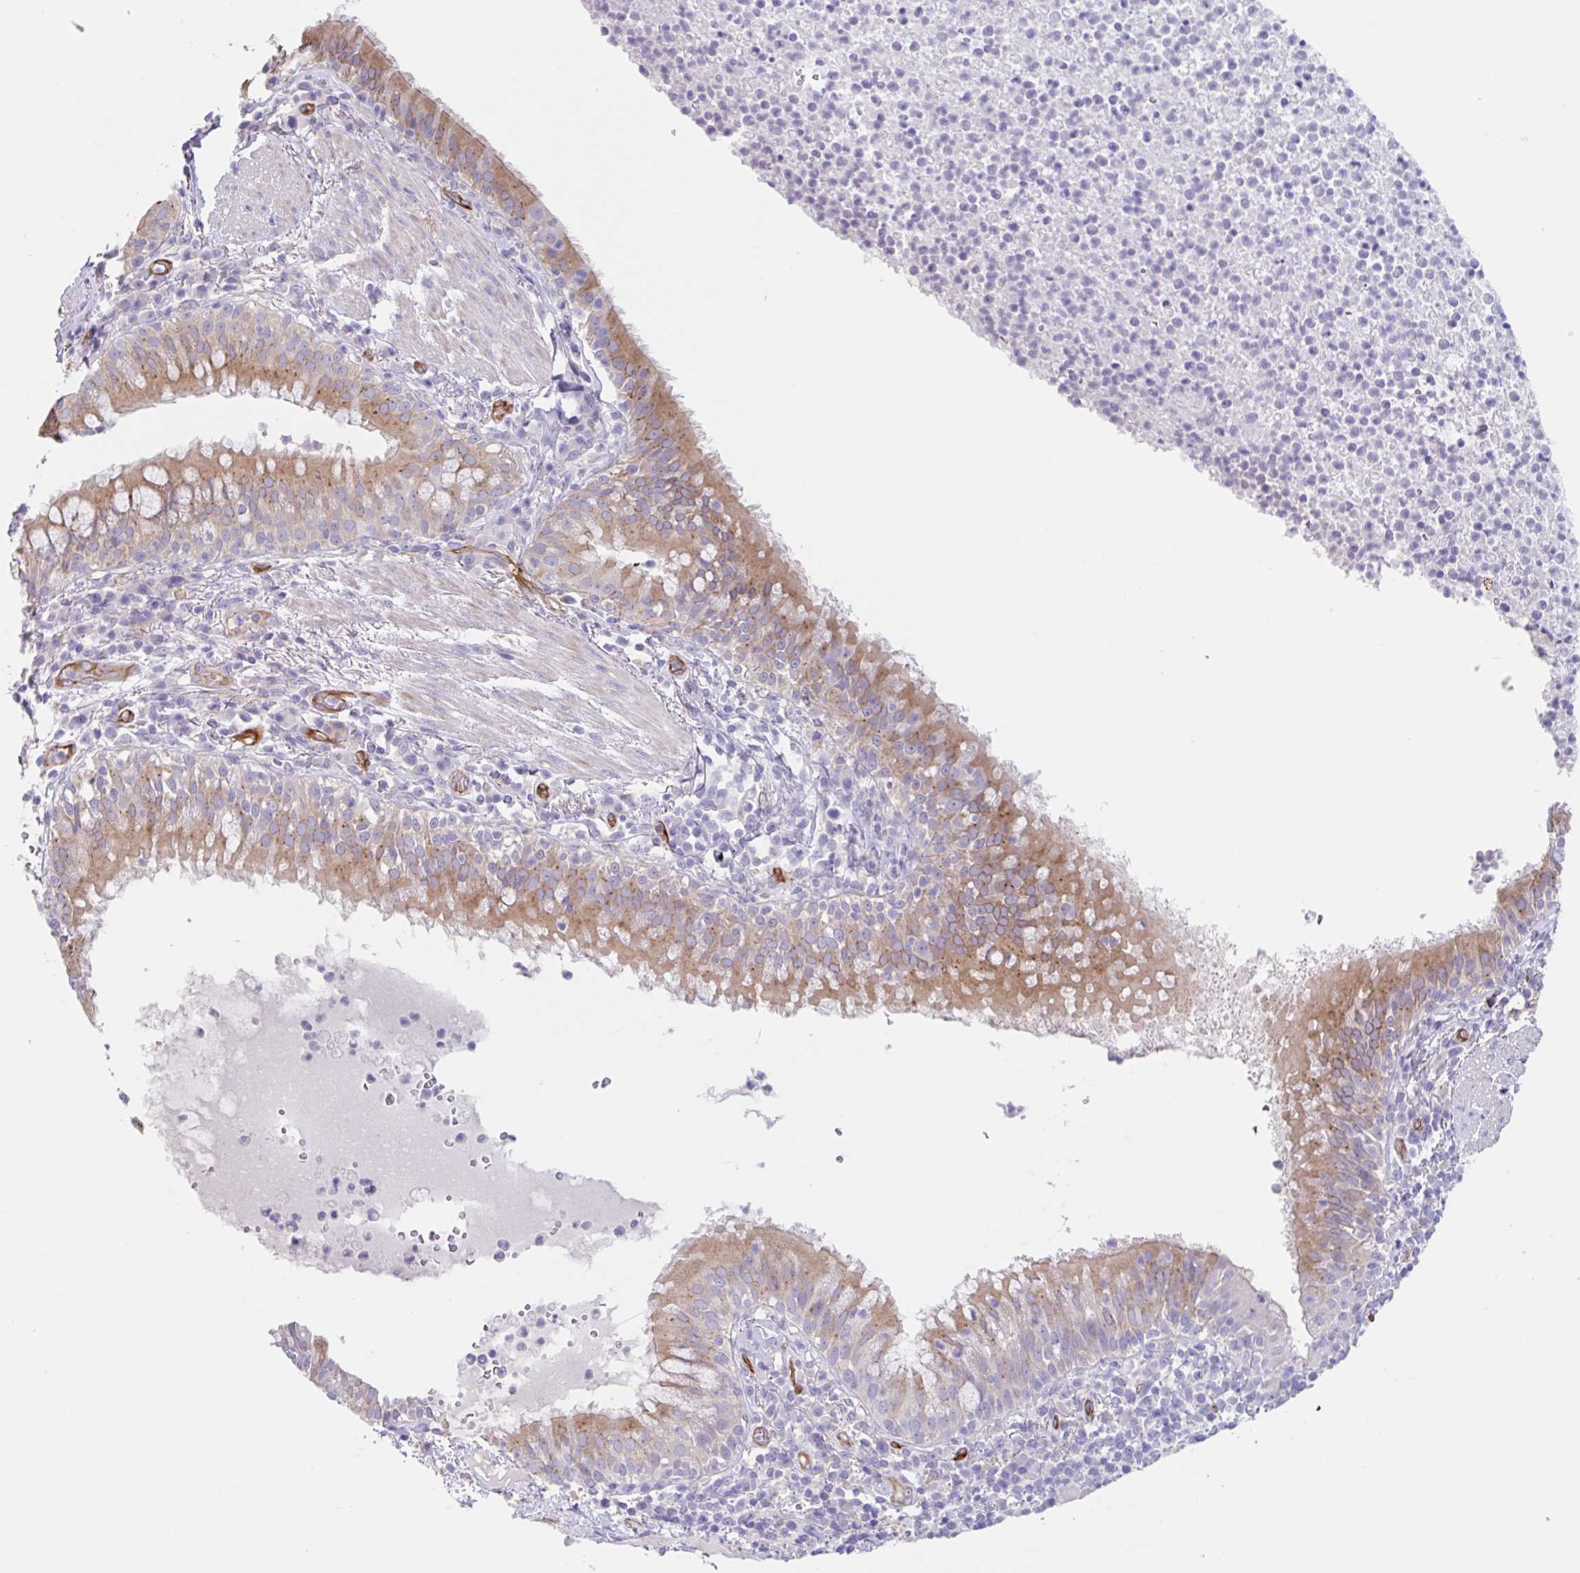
{"staining": {"intensity": "moderate", "quantity": ">75%", "location": "cytoplasmic/membranous"}, "tissue": "bronchus", "cell_type": "Respiratory epithelial cells", "image_type": "normal", "snomed": [{"axis": "morphology", "description": "Normal tissue, NOS"}, {"axis": "topography", "description": "Cartilage tissue"}, {"axis": "topography", "description": "Bronchus"}], "caption": "Approximately >75% of respiratory epithelial cells in benign bronchus display moderate cytoplasmic/membranous protein expression as visualized by brown immunohistochemical staining.", "gene": "EHD4", "patient": {"sex": "male", "age": 56}}